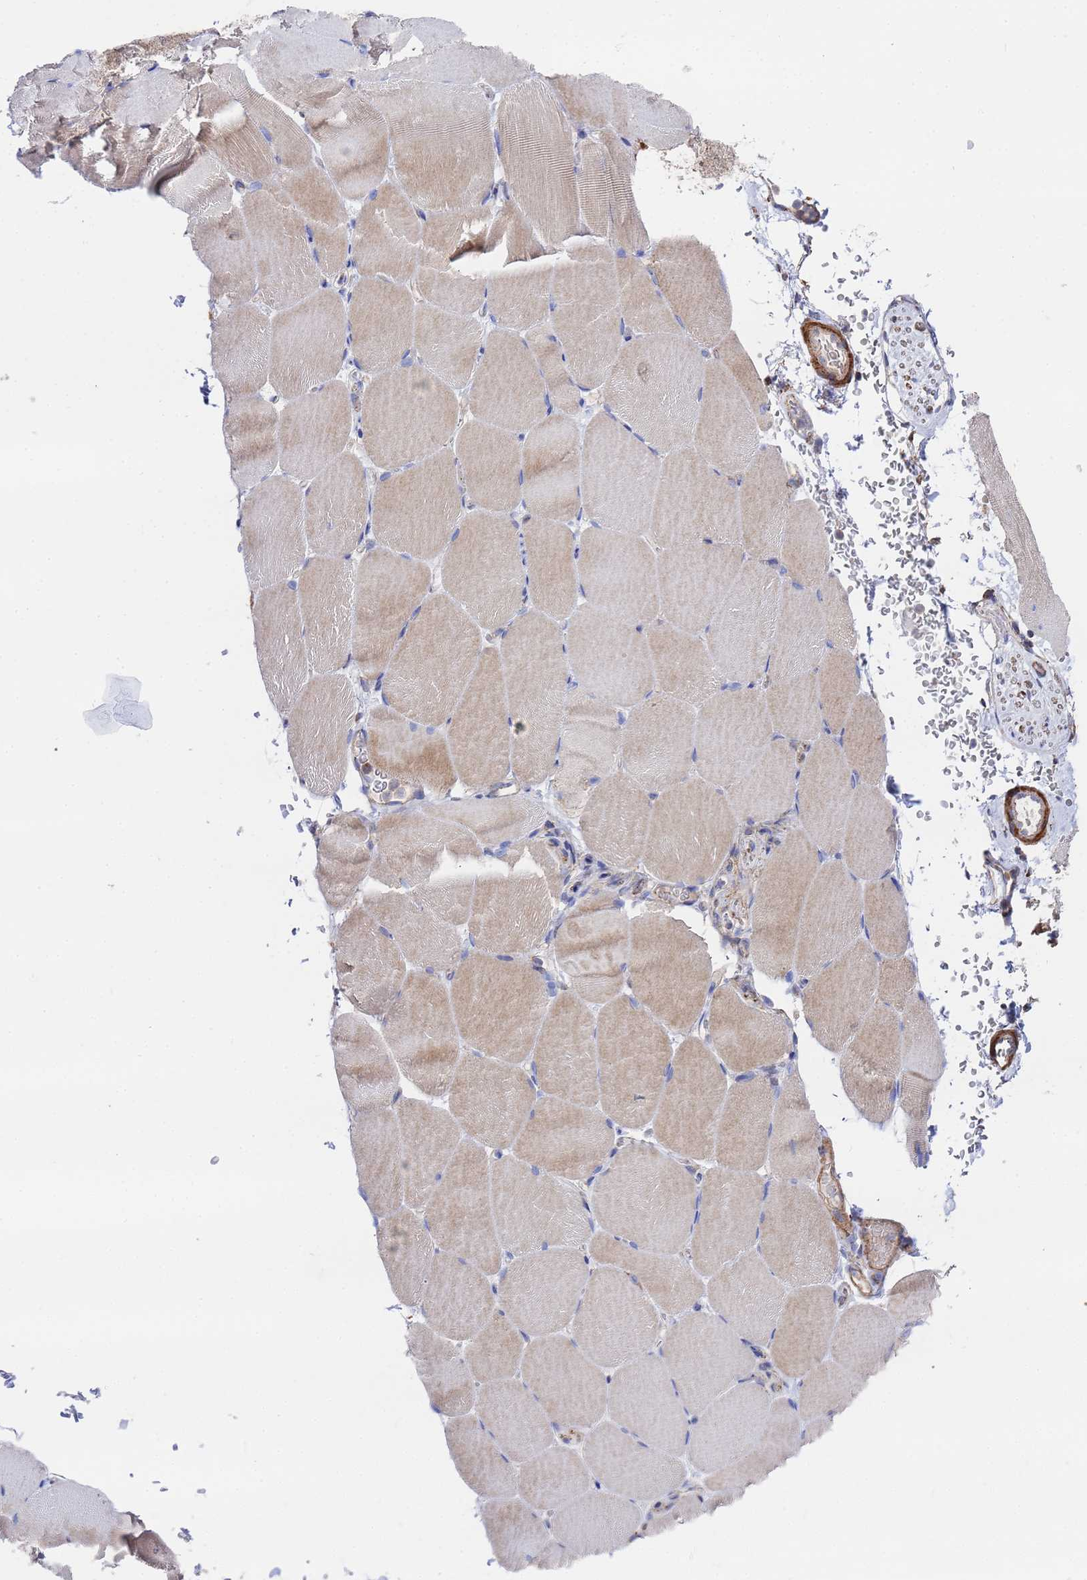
{"staining": {"intensity": "weak", "quantity": "25%-75%", "location": "cytoplasmic/membranous"}, "tissue": "skeletal muscle", "cell_type": "Myocytes", "image_type": "normal", "snomed": [{"axis": "morphology", "description": "Normal tissue, NOS"}, {"axis": "topography", "description": "Skeletal muscle"}, {"axis": "topography", "description": "Parathyroid gland"}], "caption": "Brown immunohistochemical staining in normal human skeletal muscle exhibits weak cytoplasmic/membranous expression in approximately 25%-75% of myocytes.", "gene": "FAHD2A", "patient": {"sex": "female", "age": 37}}